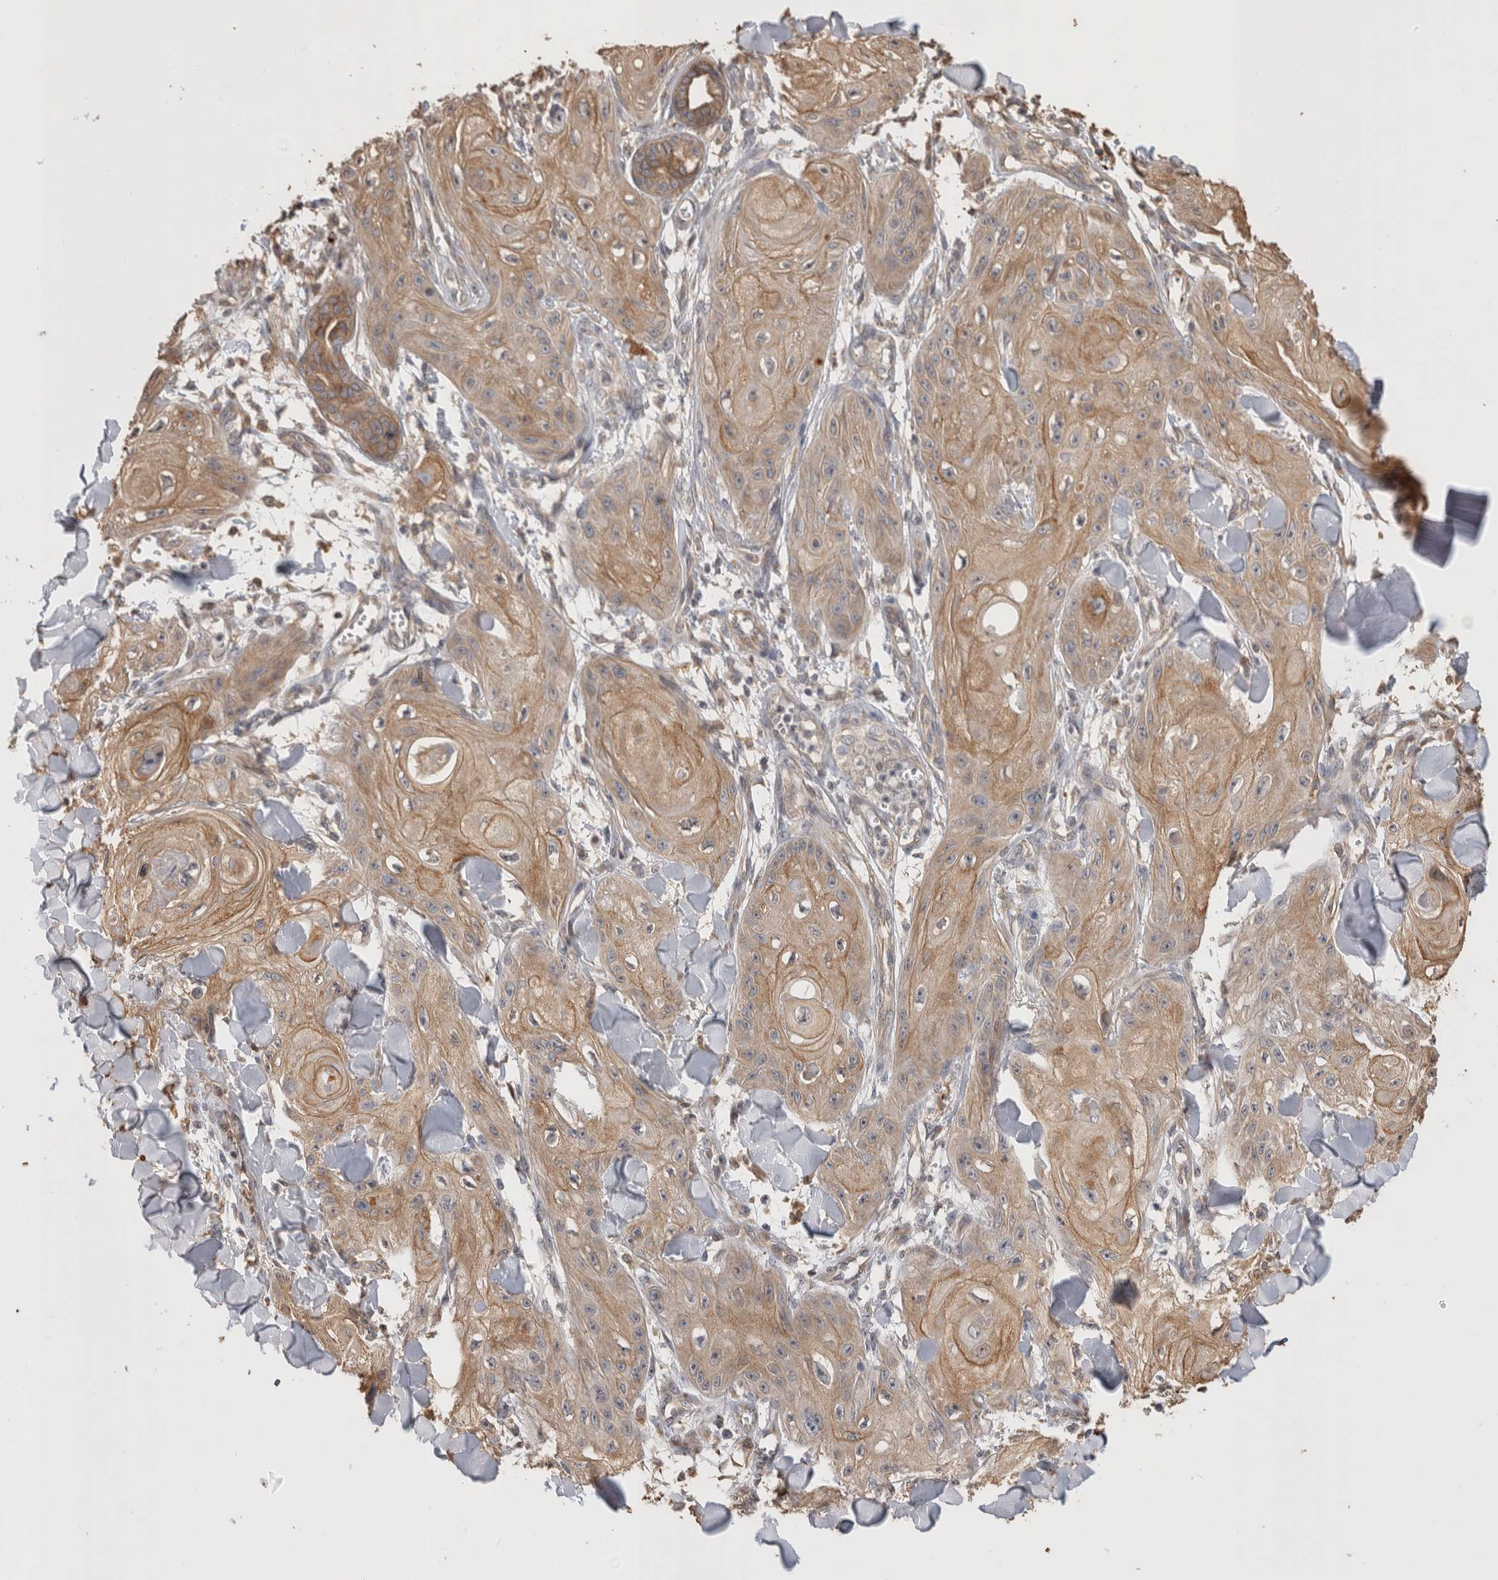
{"staining": {"intensity": "moderate", "quantity": "25%-75%", "location": "cytoplasmic/membranous"}, "tissue": "skin cancer", "cell_type": "Tumor cells", "image_type": "cancer", "snomed": [{"axis": "morphology", "description": "Squamous cell carcinoma, NOS"}, {"axis": "topography", "description": "Skin"}], "caption": "Skin cancer (squamous cell carcinoma) stained with a brown dye exhibits moderate cytoplasmic/membranous positive expression in approximately 25%-75% of tumor cells.", "gene": "CLIP1", "patient": {"sex": "male", "age": 74}}